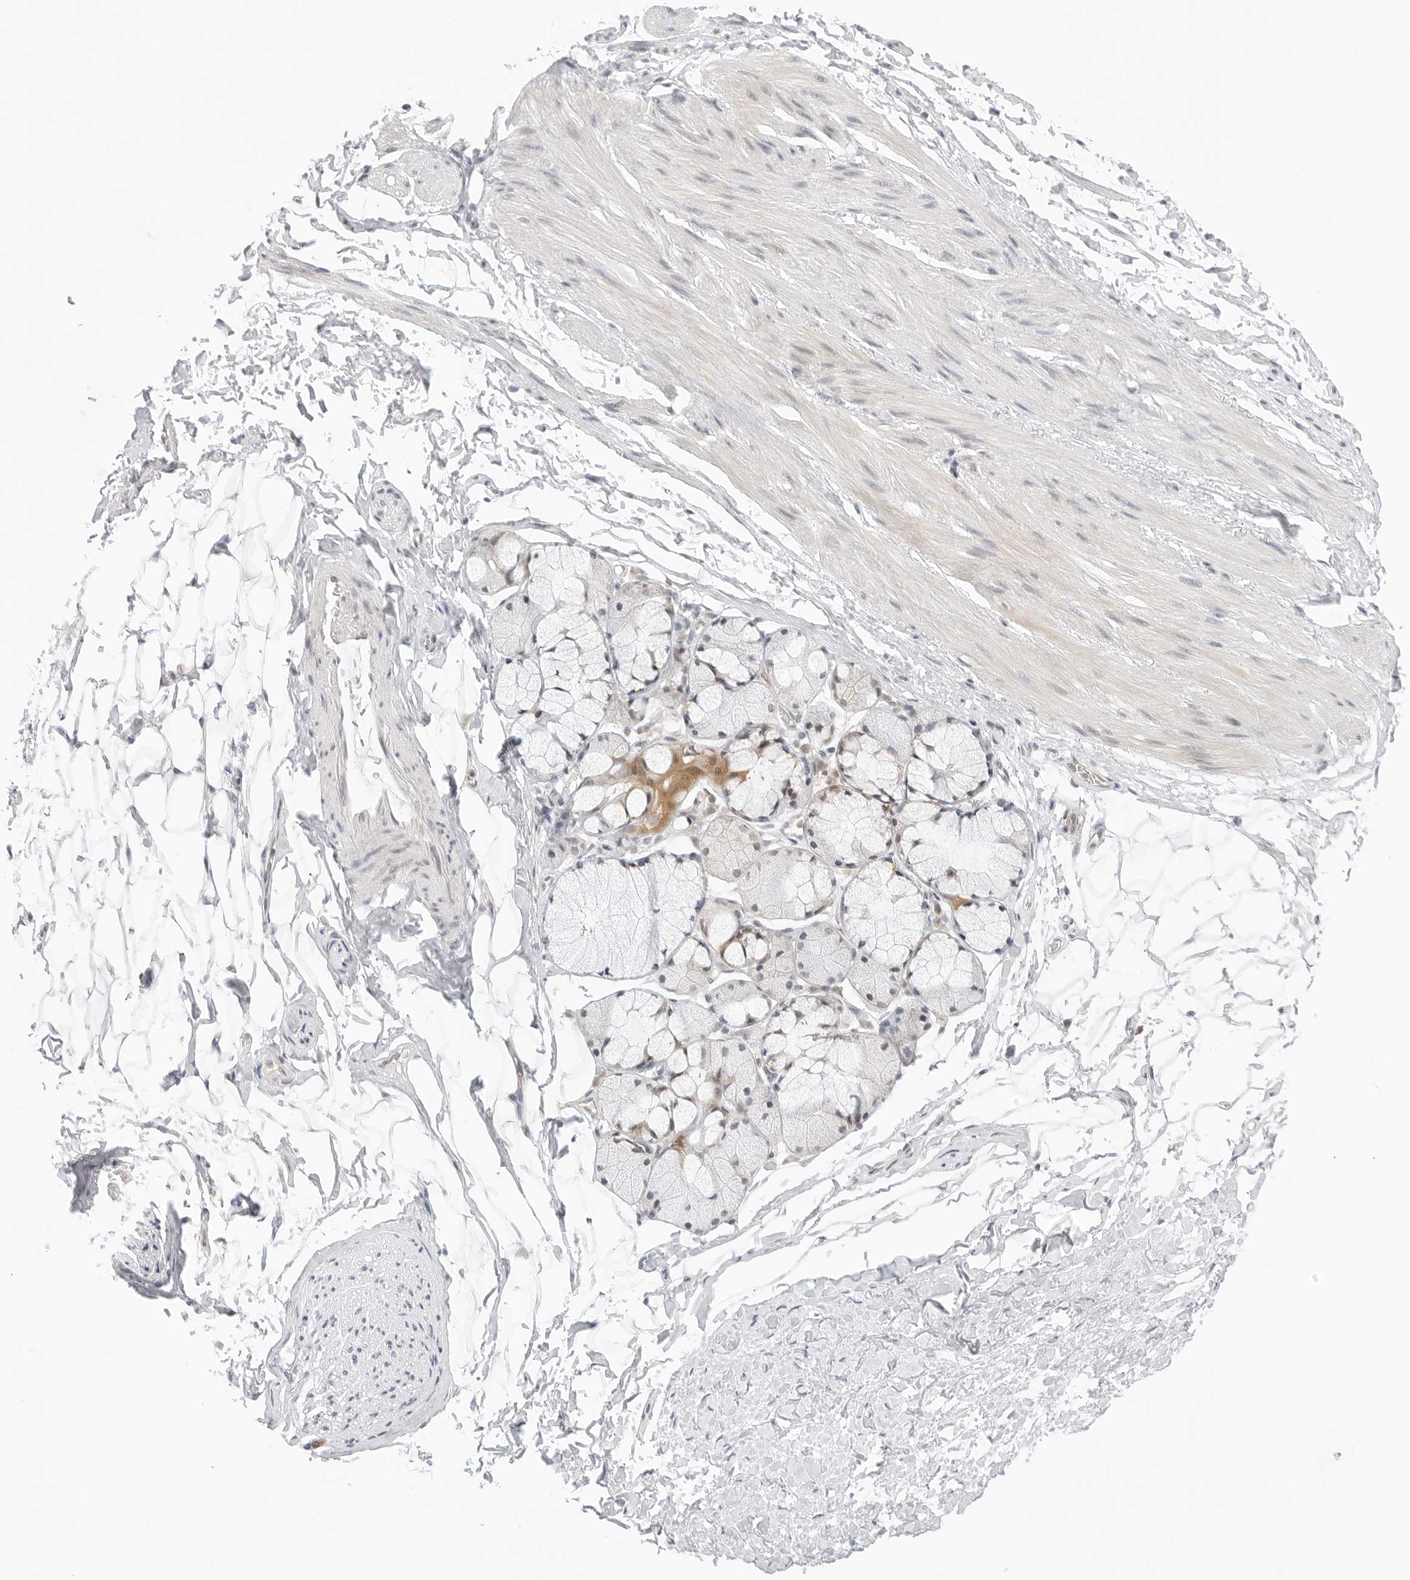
{"staining": {"intensity": "negative", "quantity": "none", "location": "none"}, "tissue": "adipose tissue", "cell_type": "Adipocytes", "image_type": "normal", "snomed": [{"axis": "morphology", "description": "Normal tissue, NOS"}, {"axis": "topography", "description": "Cartilage tissue"}, {"axis": "topography", "description": "Bronchus"}], "caption": "IHC micrograph of benign adipose tissue: adipose tissue stained with DAB (3,3'-diaminobenzidine) displays no significant protein positivity in adipocytes. (Stains: DAB IHC with hematoxylin counter stain, Microscopy: brightfield microscopy at high magnification).", "gene": "NUDC", "patient": {"sex": "female", "age": 73}}